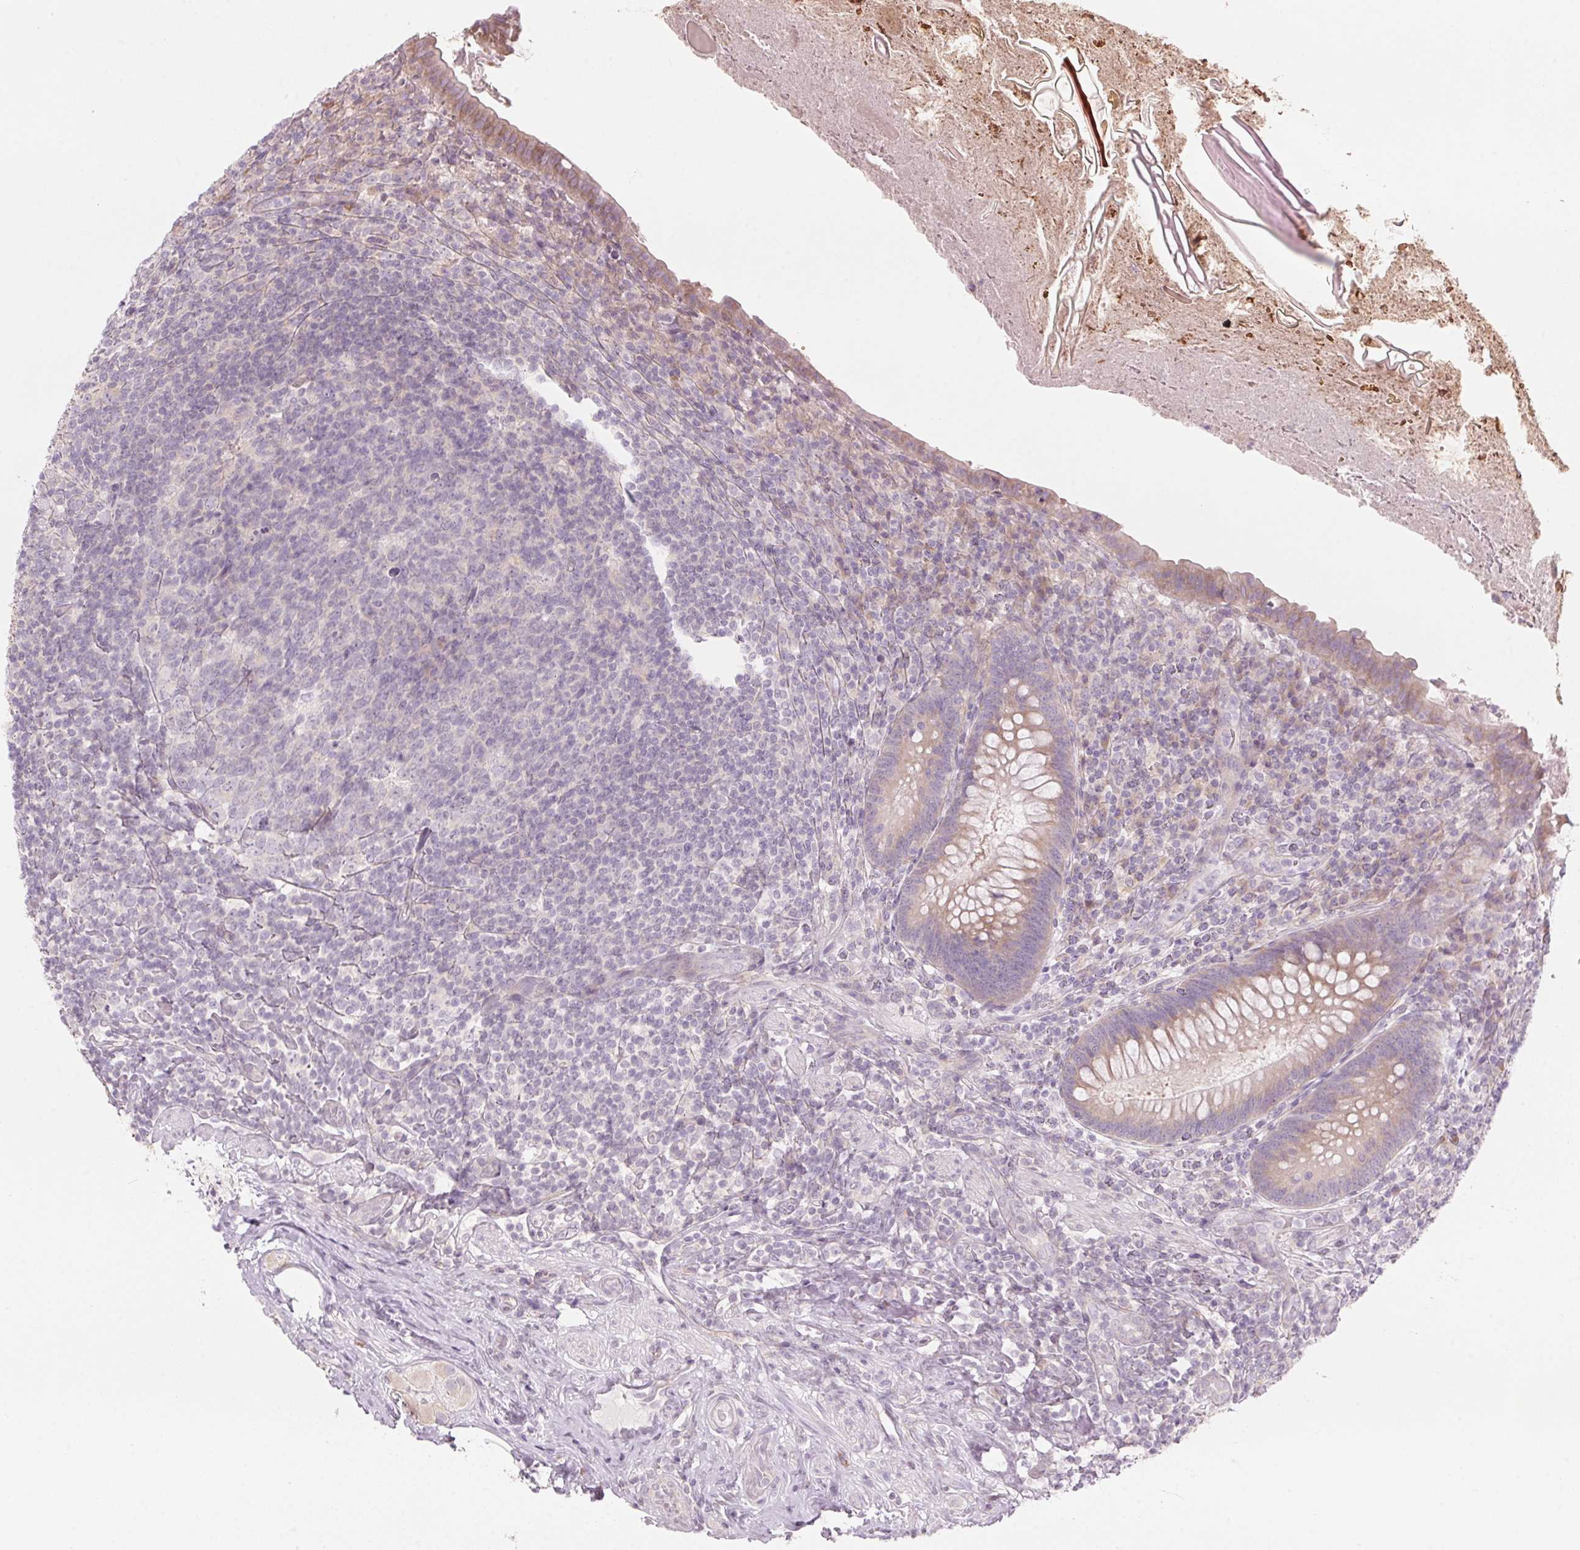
{"staining": {"intensity": "weak", "quantity": "25%-75%", "location": "cytoplasmic/membranous"}, "tissue": "appendix", "cell_type": "Glandular cells", "image_type": "normal", "snomed": [{"axis": "morphology", "description": "Normal tissue, NOS"}, {"axis": "topography", "description": "Appendix"}], "caption": "Protein staining by immunohistochemistry demonstrates weak cytoplasmic/membranous positivity in about 25%-75% of glandular cells in unremarkable appendix.", "gene": "GNMT", "patient": {"sex": "male", "age": 47}}